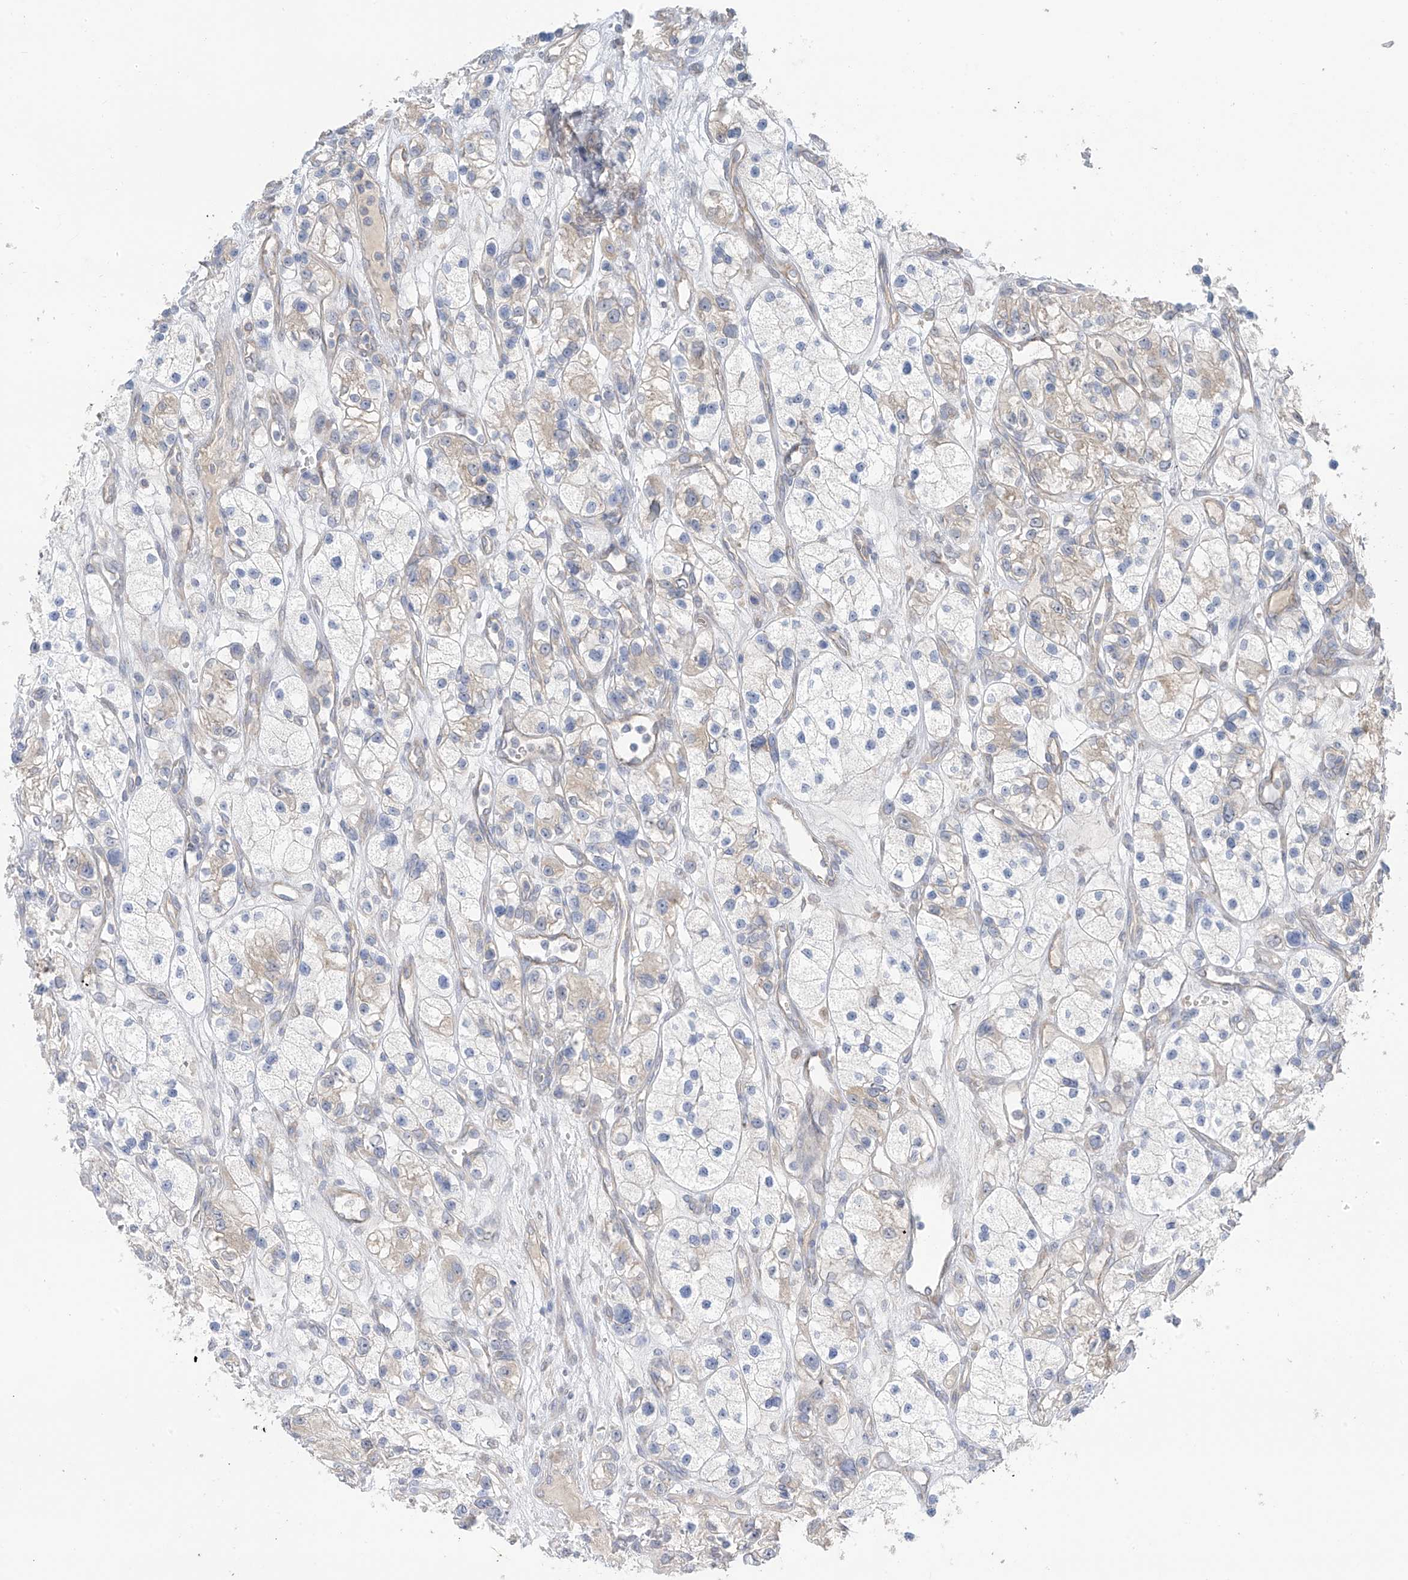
{"staining": {"intensity": "weak", "quantity": "<25%", "location": "cytoplasmic/membranous"}, "tissue": "renal cancer", "cell_type": "Tumor cells", "image_type": "cancer", "snomed": [{"axis": "morphology", "description": "Adenocarcinoma, NOS"}, {"axis": "topography", "description": "Kidney"}], "caption": "Tumor cells show no significant expression in renal cancer.", "gene": "NALCN", "patient": {"sex": "female", "age": 57}}